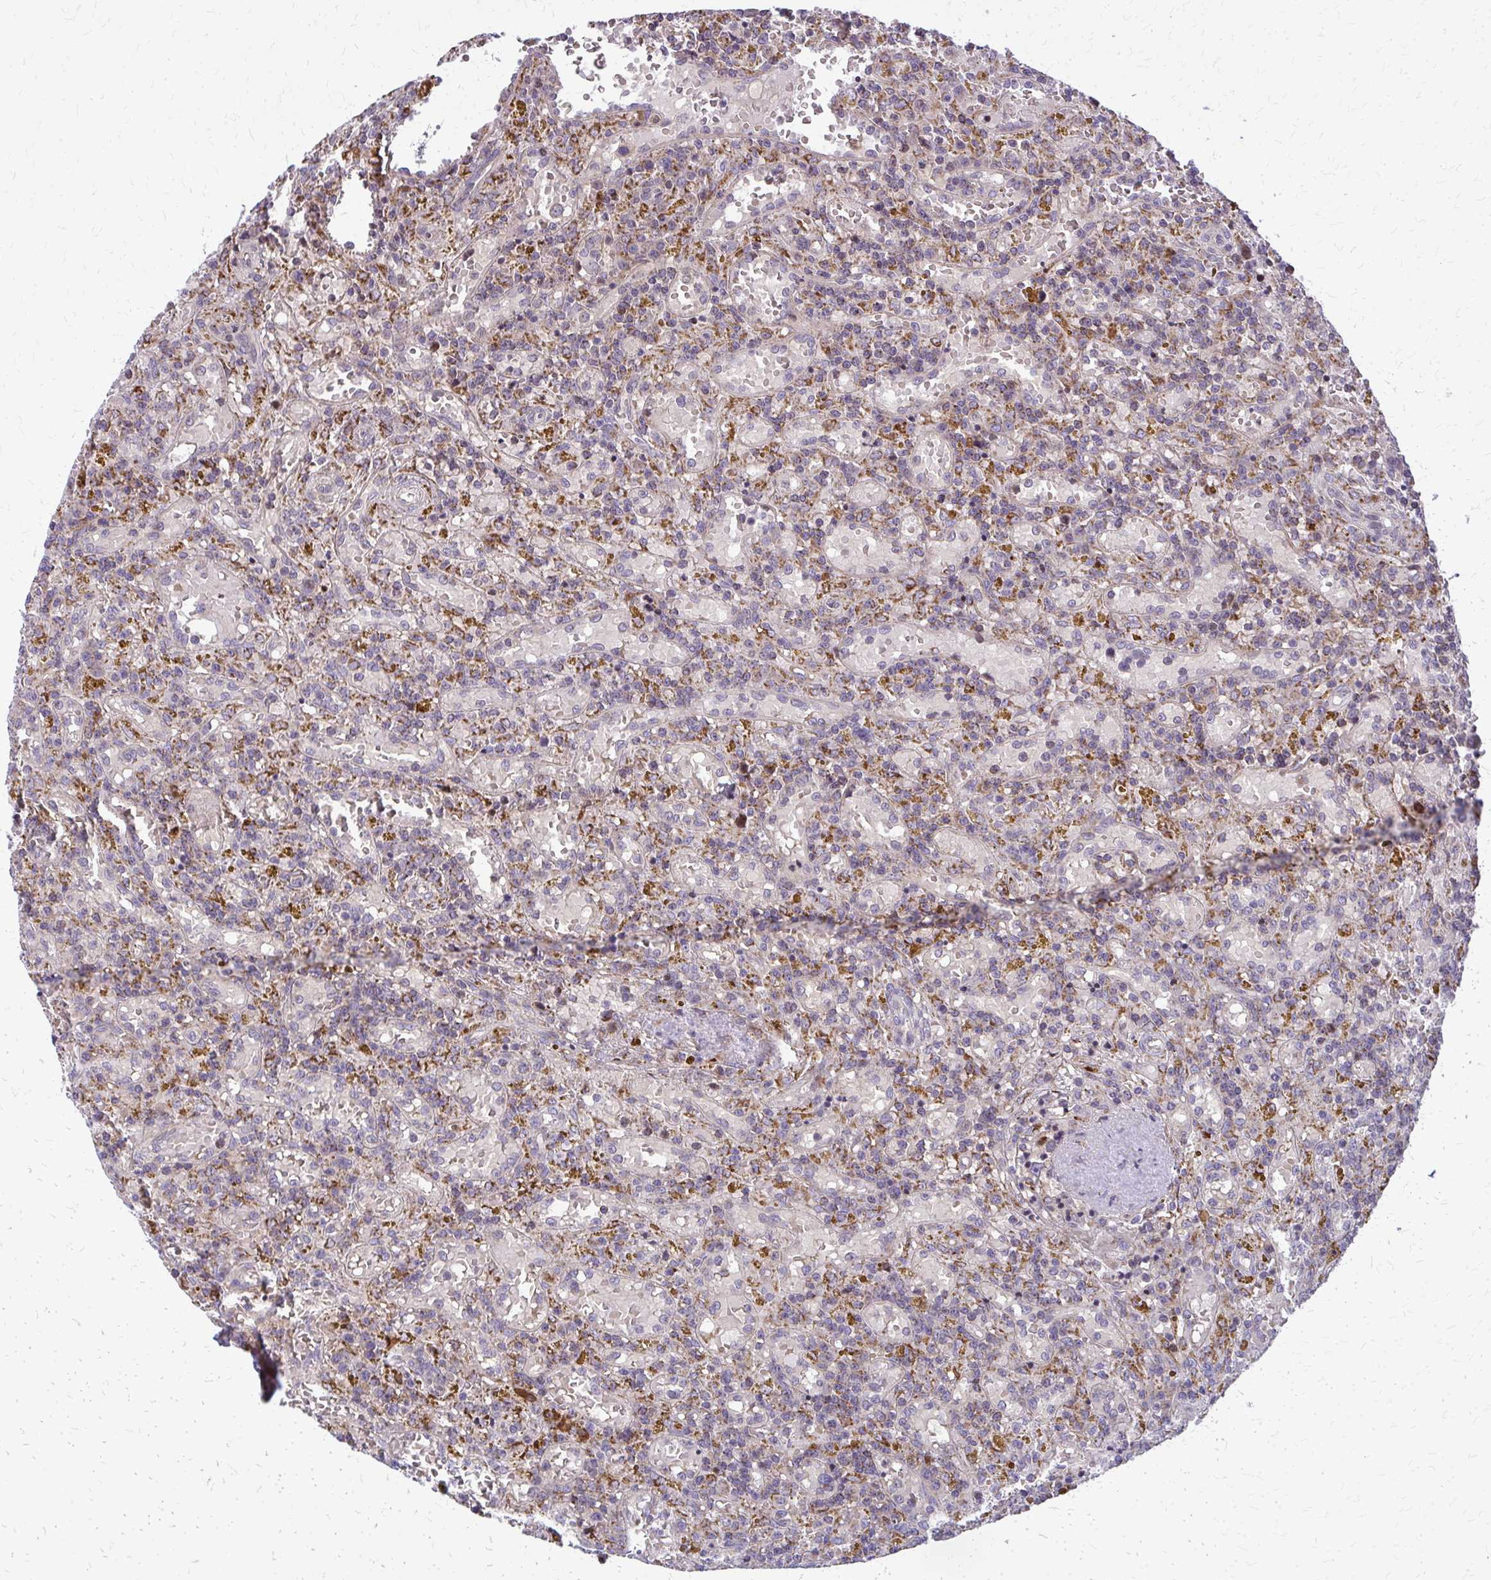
{"staining": {"intensity": "negative", "quantity": "none", "location": "none"}, "tissue": "lymphoma", "cell_type": "Tumor cells", "image_type": "cancer", "snomed": [{"axis": "morphology", "description": "Malignant lymphoma, non-Hodgkin's type, Low grade"}, {"axis": "topography", "description": "Spleen"}], "caption": "Tumor cells show no significant protein positivity in lymphoma.", "gene": "MCCC1", "patient": {"sex": "female", "age": 65}}